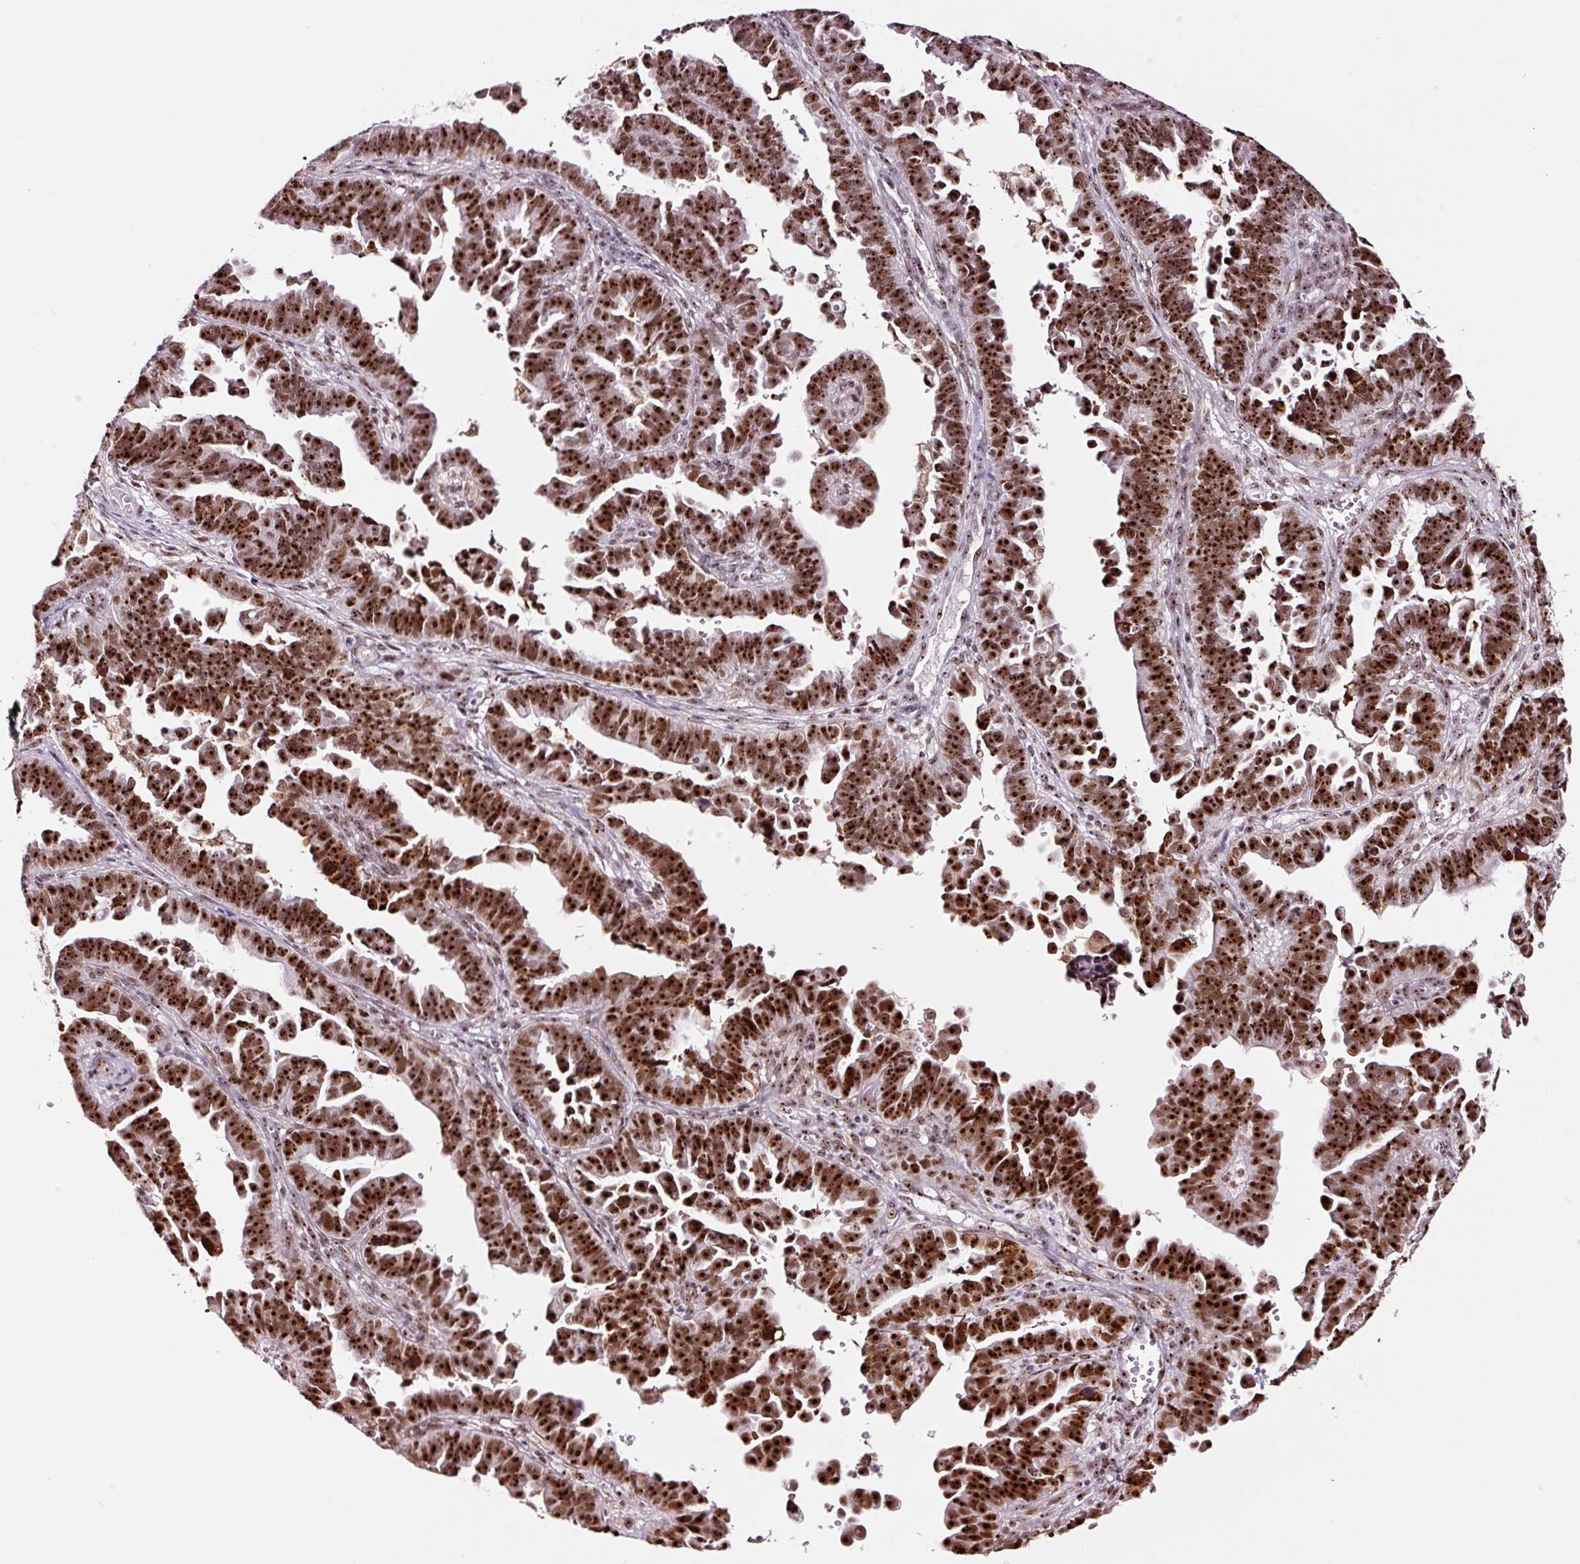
{"staining": {"intensity": "strong", "quantity": ">75%", "location": "nuclear"}, "tissue": "endometrial cancer", "cell_type": "Tumor cells", "image_type": "cancer", "snomed": [{"axis": "morphology", "description": "Adenocarcinoma, NOS"}, {"axis": "topography", "description": "Endometrium"}], "caption": "Endometrial cancer tissue exhibits strong nuclear staining in about >75% of tumor cells (DAB IHC with brightfield microscopy, high magnification).", "gene": "GNL3", "patient": {"sex": "female", "age": 75}}